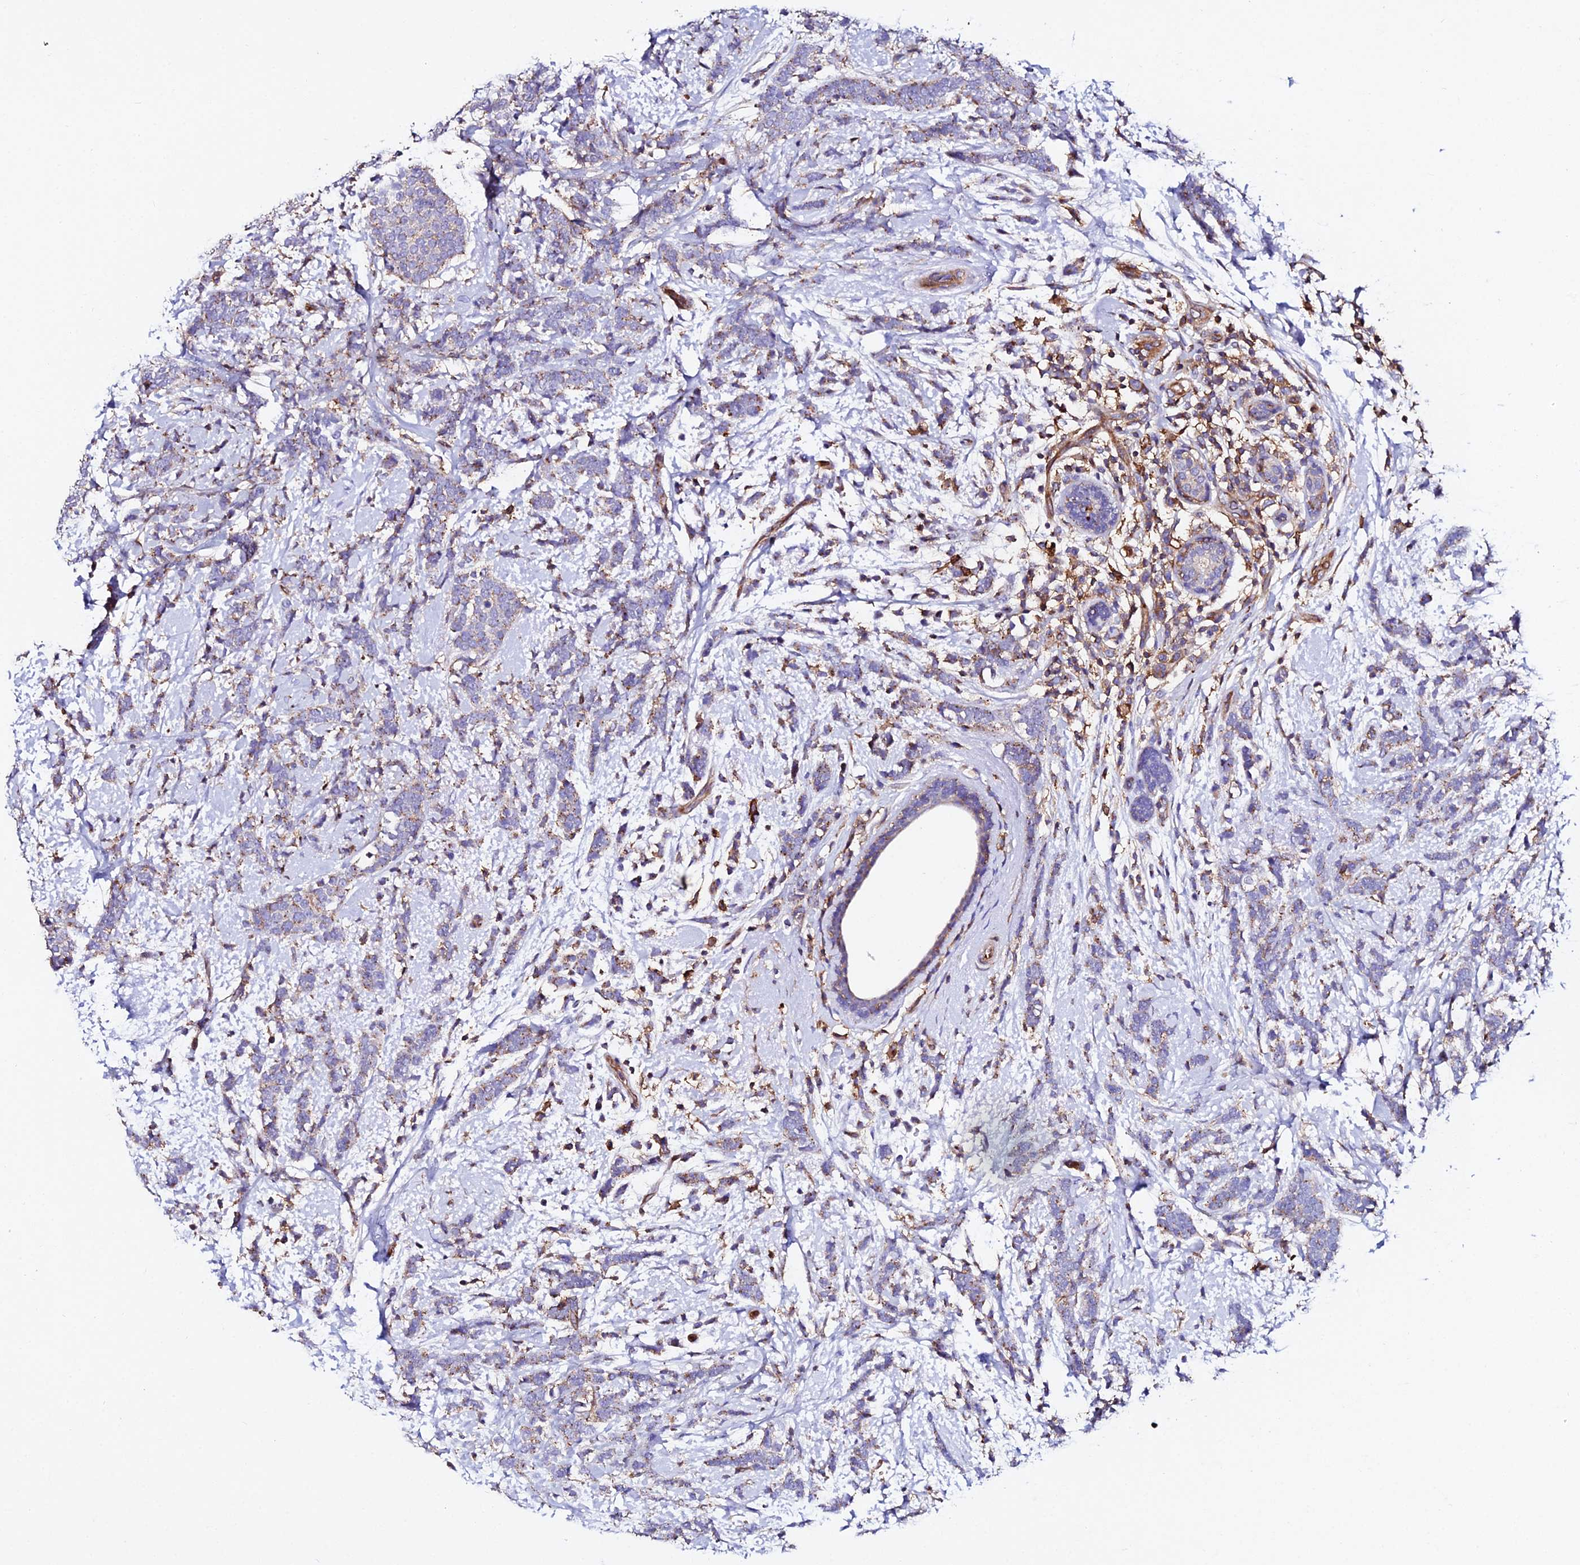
{"staining": {"intensity": "weak", "quantity": "25%-75%", "location": "cytoplasmic/membranous"}, "tissue": "breast cancer", "cell_type": "Tumor cells", "image_type": "cancer", "snomed": [{"axis": "morphology", "description": "Lobular carcinoma"}, {"axis": "topography", "description": "Breast"}], "caption": "The micrograph shows staining of lobular carcinoma (breast), revealing weak cytoplasmic/membranous protein positivity (brown color) within tumor cells.", "gene": "TRPV2", "patient": {"sex": "female", "age": 58}}